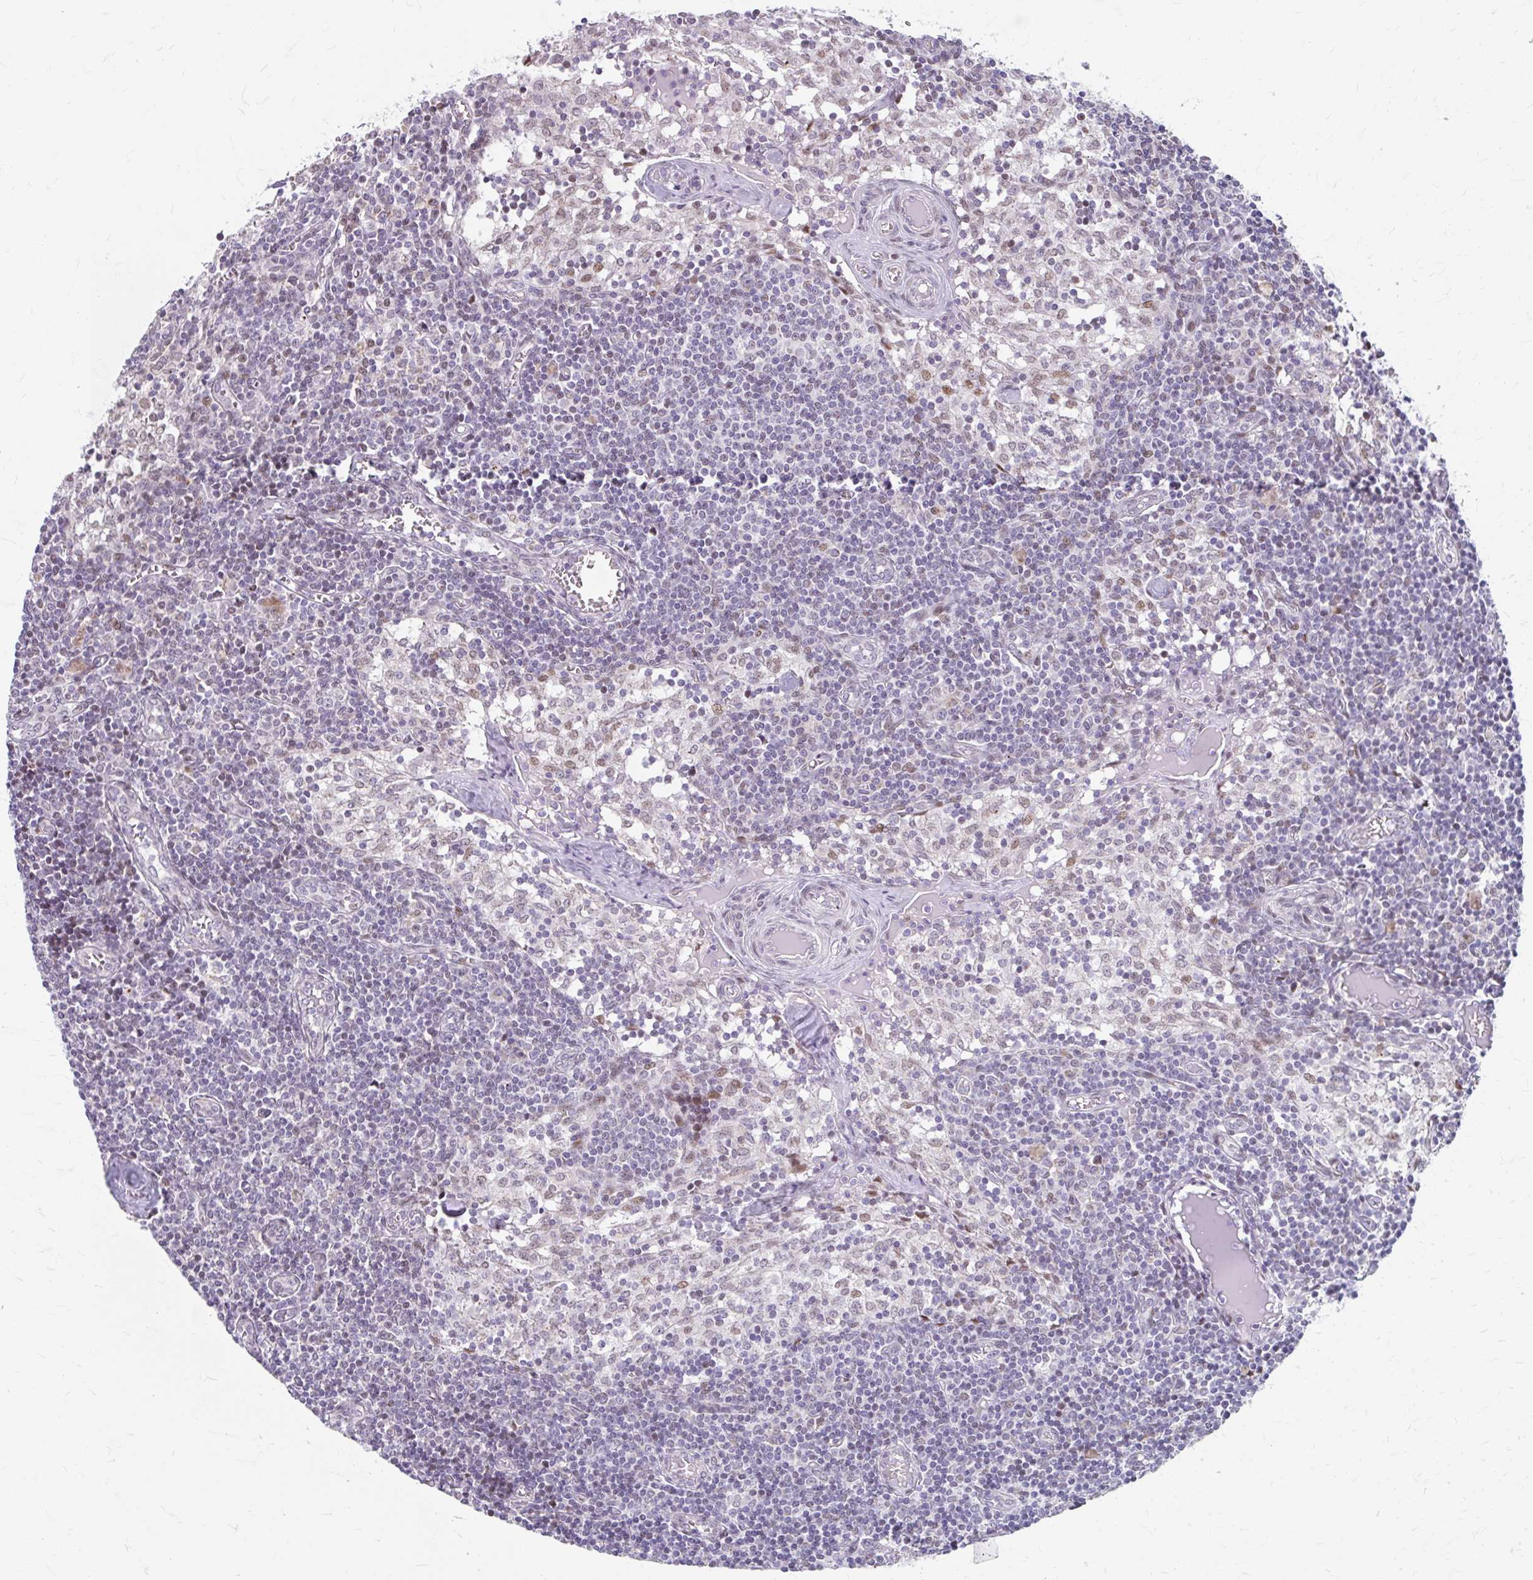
{"staining": {"intensity": "negative", "quantity": "none", "location": "none"}, "tissue": "lymph node", "cell_type": "Germinal center cells", "image_type": "normal", "snomed": [{"axis": "morphology", "description": "Normal tissue, NOS"}, {"axis": "topography", "description": "Lymph node"}], "caption": "The photomicrograph displays no staining of germinal center cells in benign lymph node. (Stains: DAB (3,3'-diaminobenzidine) immunohistochemistry with hematoxylin counter stain, Microscopy: brightfield microscopy at high magnification).", "gene": "BEAN1", "patient": {"sex": "female", "age": 31}}